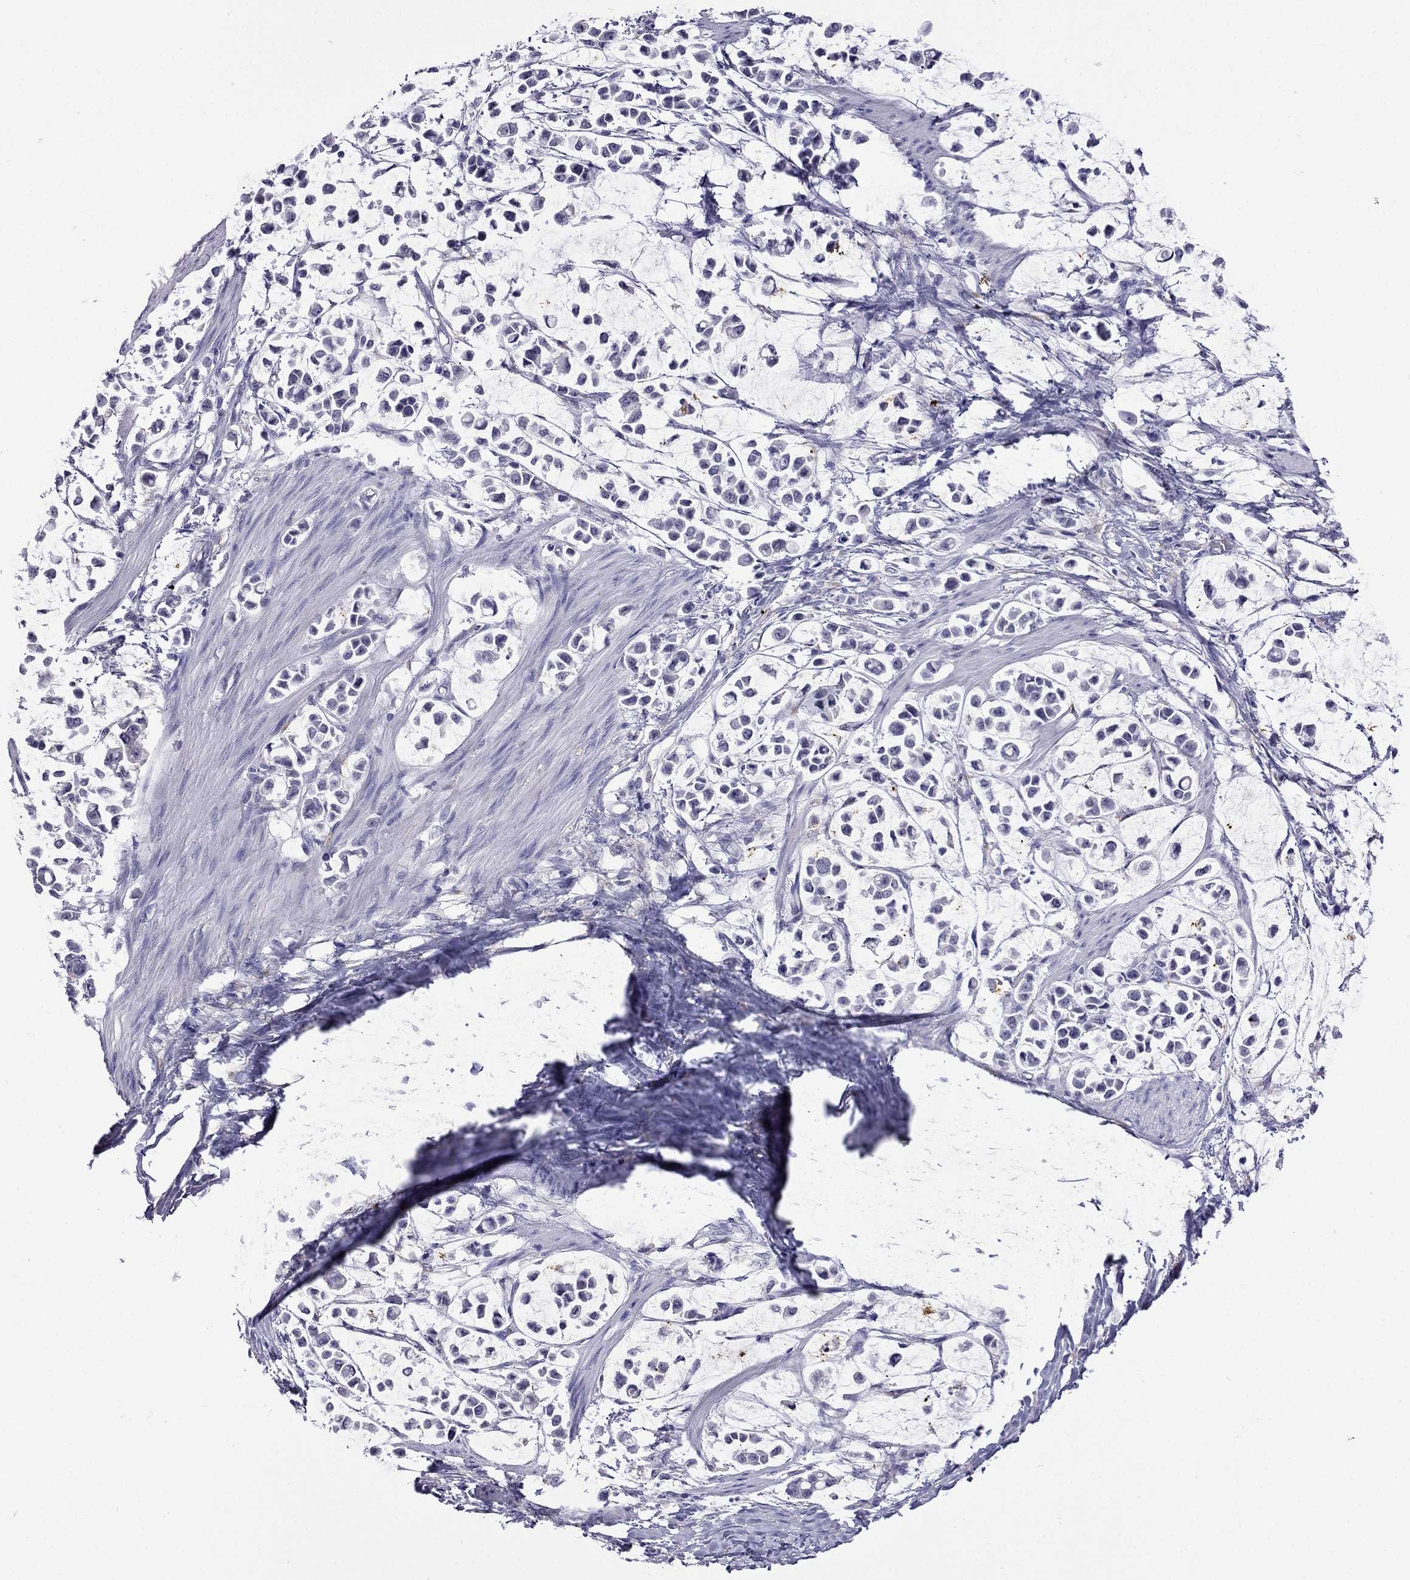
{"staining": {"intensity": "negative", "quantity": "none", "location": "none"}, "tissue": "stomach cancer", "cell_type": "Tumor cells", "image_type": "cancer", "snomed": [{"axis": "morphology", "description": "Adenocarcinoma, NOS"}, {"axis": "topography", "description": "Stomach"}], "caption": "Stomach adenocarcinoma stained for a protein using immunohistochemistry (IHC) demonstrates no positivity tumor cells.", "gene": "MGP", "patient": {"sex": "male", "age": 82}}